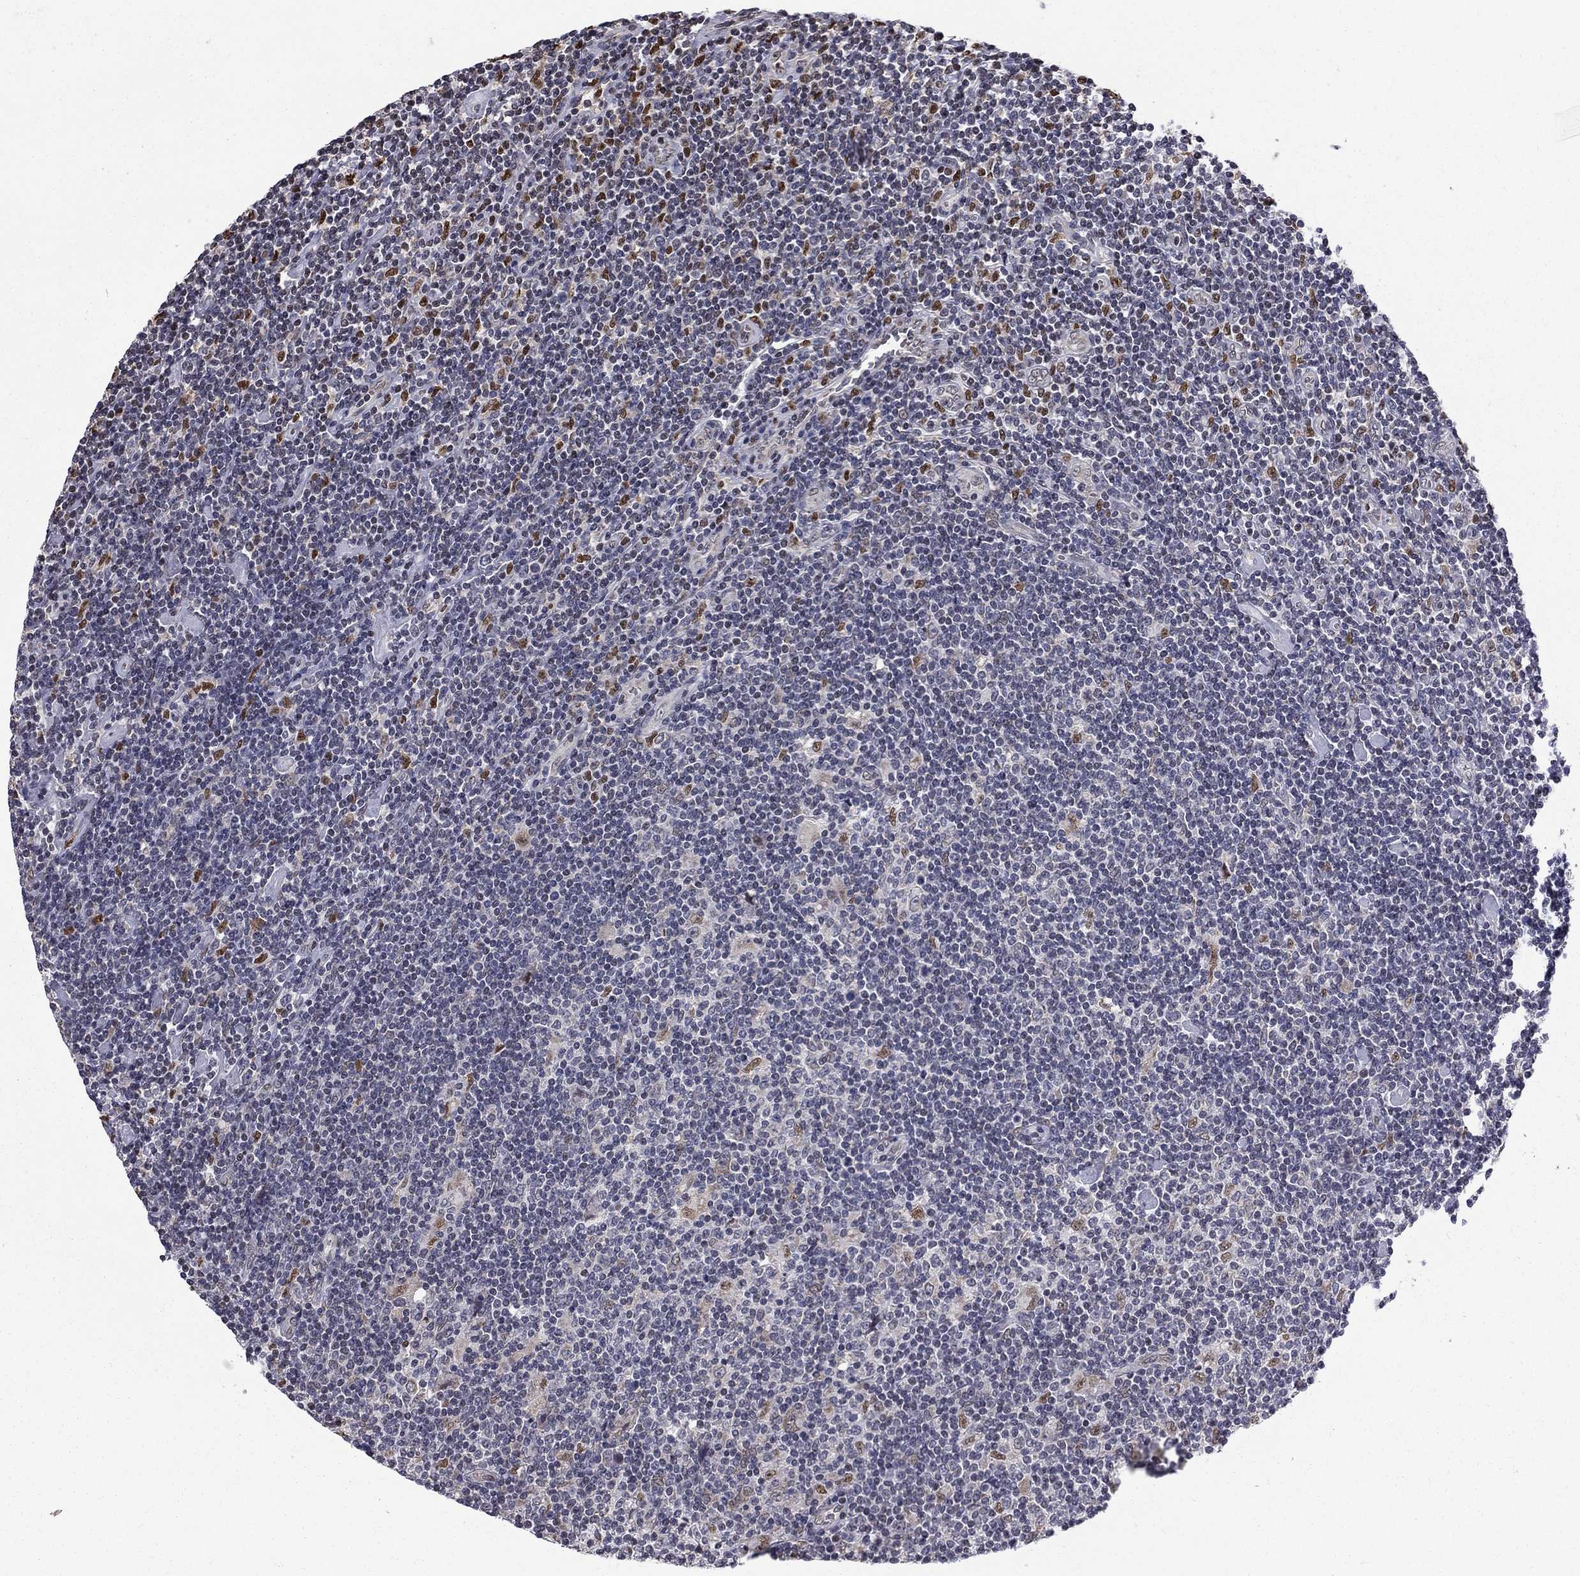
{"staining": {"intensity": "negative", "quantity": "none", "location": "none"}, "tissue": "lymphoma", "cell_type": "Tumor cells", "image_type": "cancer", "snomed": [{"axis": "morphology", "description": "Hodgkin's disease, NOS"}, {"axis": "topography", "description": "Lymph node"}], "caption": "This is an IHC image of human lymphoma. There is no expression in tumor cells.", "gene": "HSPB2", "patient": {"sex": "male", "age": 40}}